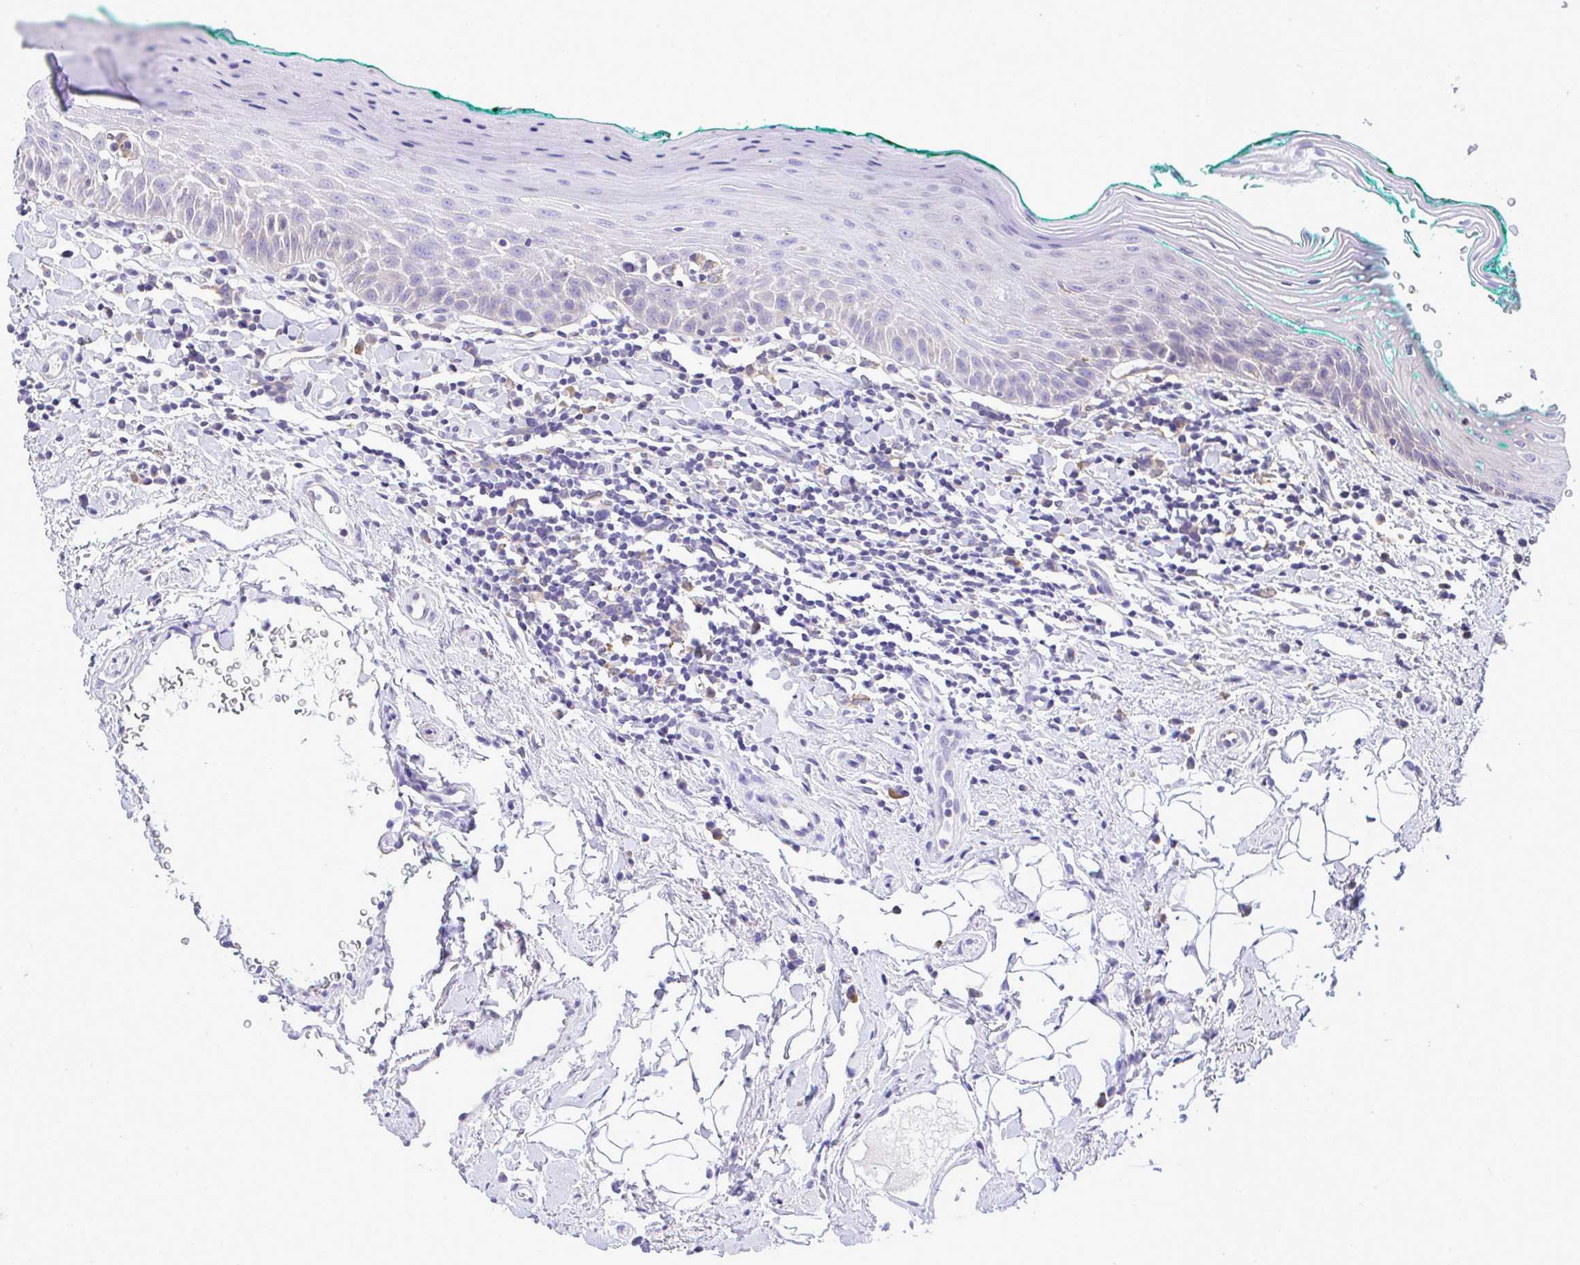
{"staining": {"intensity": "negative", "quantity": "none", "location": "none"}, "tissue": "oral mucosa", "cell_type": "Squamous epithelial cells", "image_type": "normal", "snomed": [{"axis": "morphology", "description": "Normal tissue, NOS"}, {"axis": "topography", "description": "Oral tissue"}, {"axis": "topography", "description": "Tounge, NOS"}], "caption": "IHC histopathology image of normal oral mucosa: oral mucosa stained with DAB (3,3'-diaminobenzidine) reveals no significant protein staining in squamous epithelial cells. (Brightfield microscopy of DAB IHC at high magnification).", "gene": "PIGK", "patient": {"sex": "male", "age": 83}}